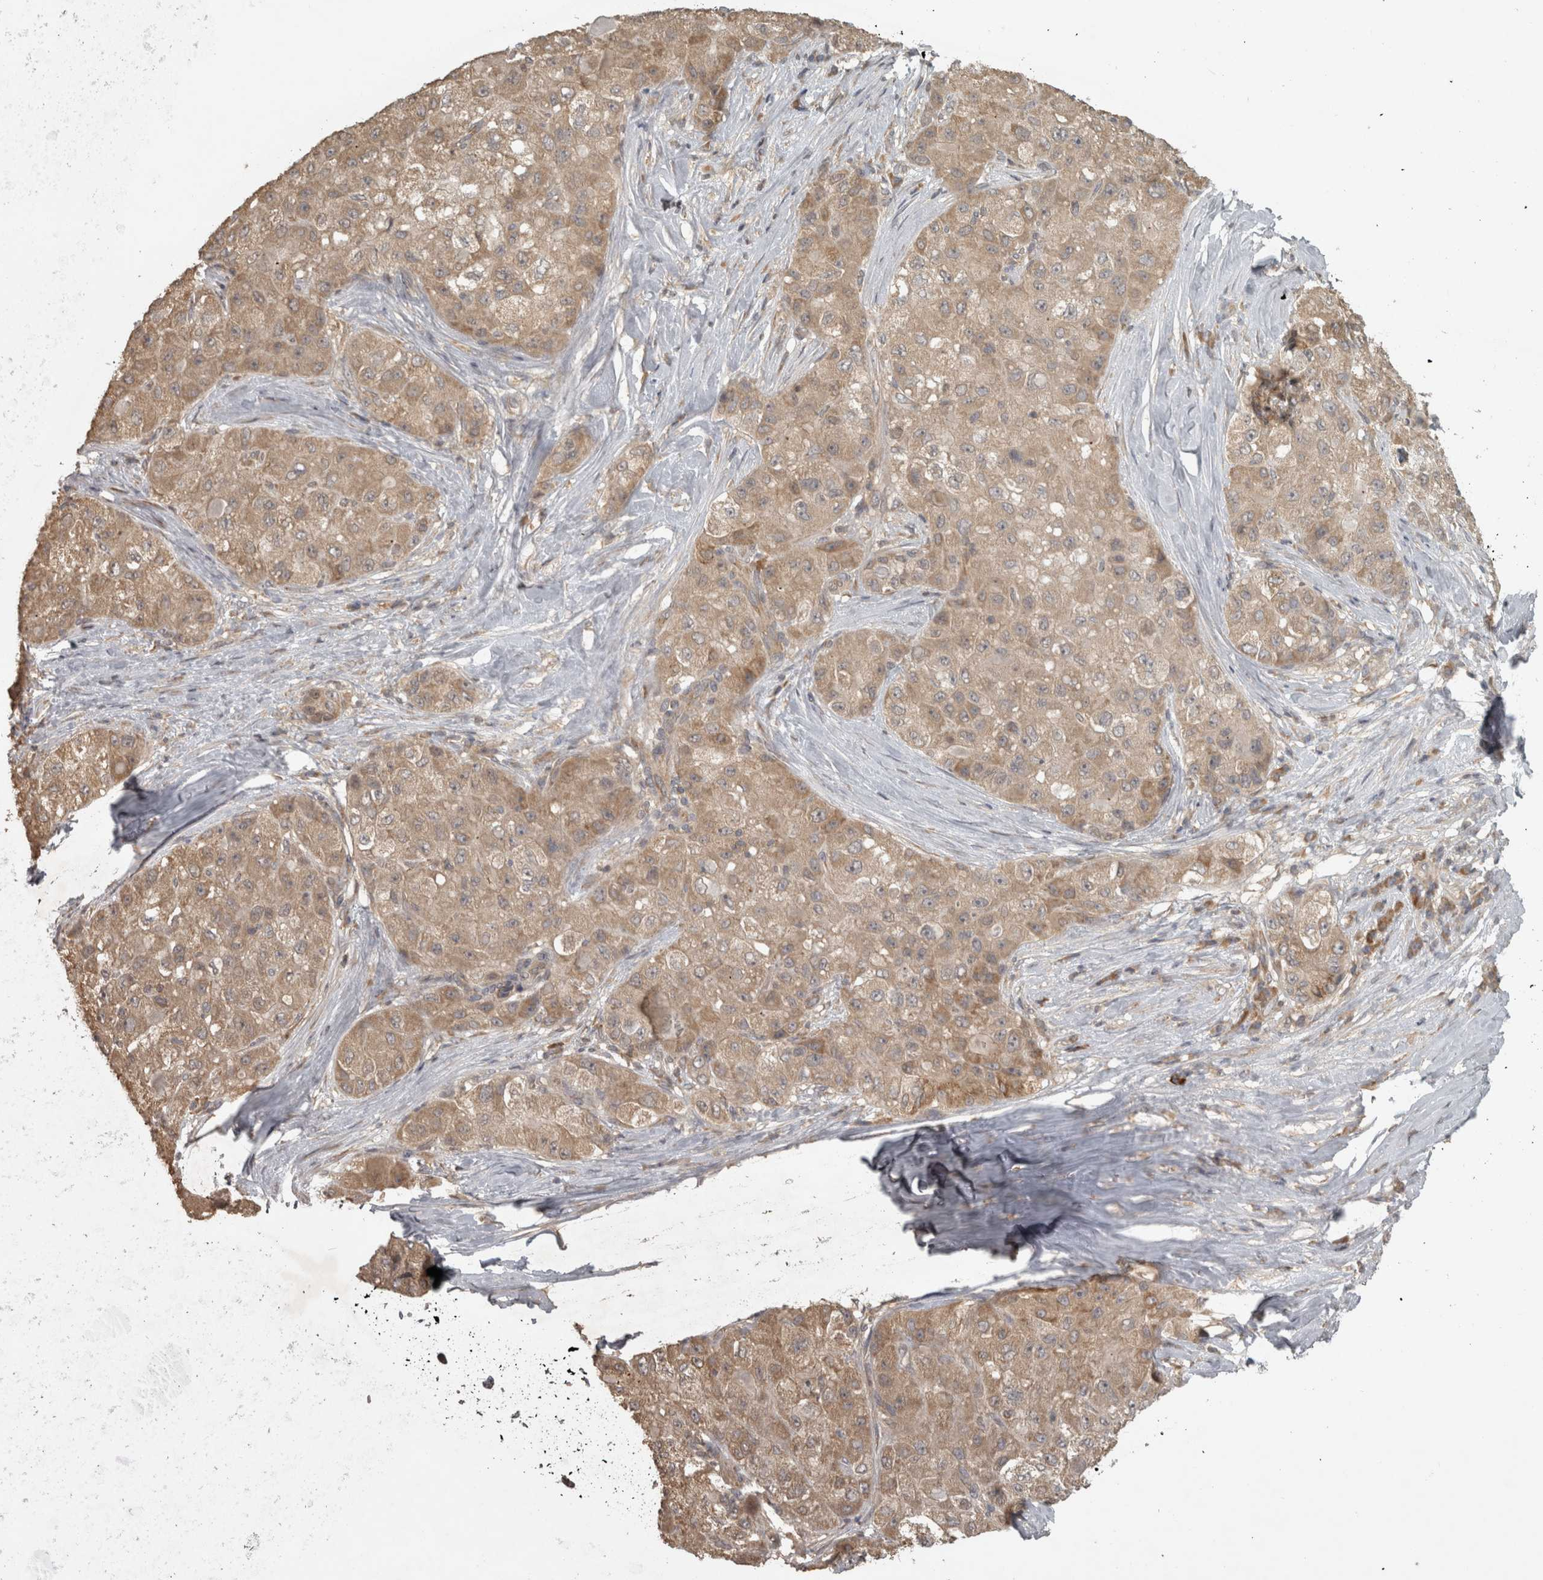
{"staining": {"intensity": "weak", "quantity": ">75%", "location": "cytoplasmic/membranous"}, "tissue": "liver cancer", "cell_type": "Tumor cells", "image_type": "cancer", "snomed": [{"axis": "morphology", "description": "Carcinoma, Hepatocellular, NOS"}, {"axis": "topography", "description": "Liver"}], "caption": "Immunohistochemistry (IHC) of hepatocellular carcinoma (liver) exhibits low levels of weak cytoplasmic/membranous expression in approximately >75% of tumor cells.", "gene": "MICU3", "patient": {"sex": "male", "age": 80}}